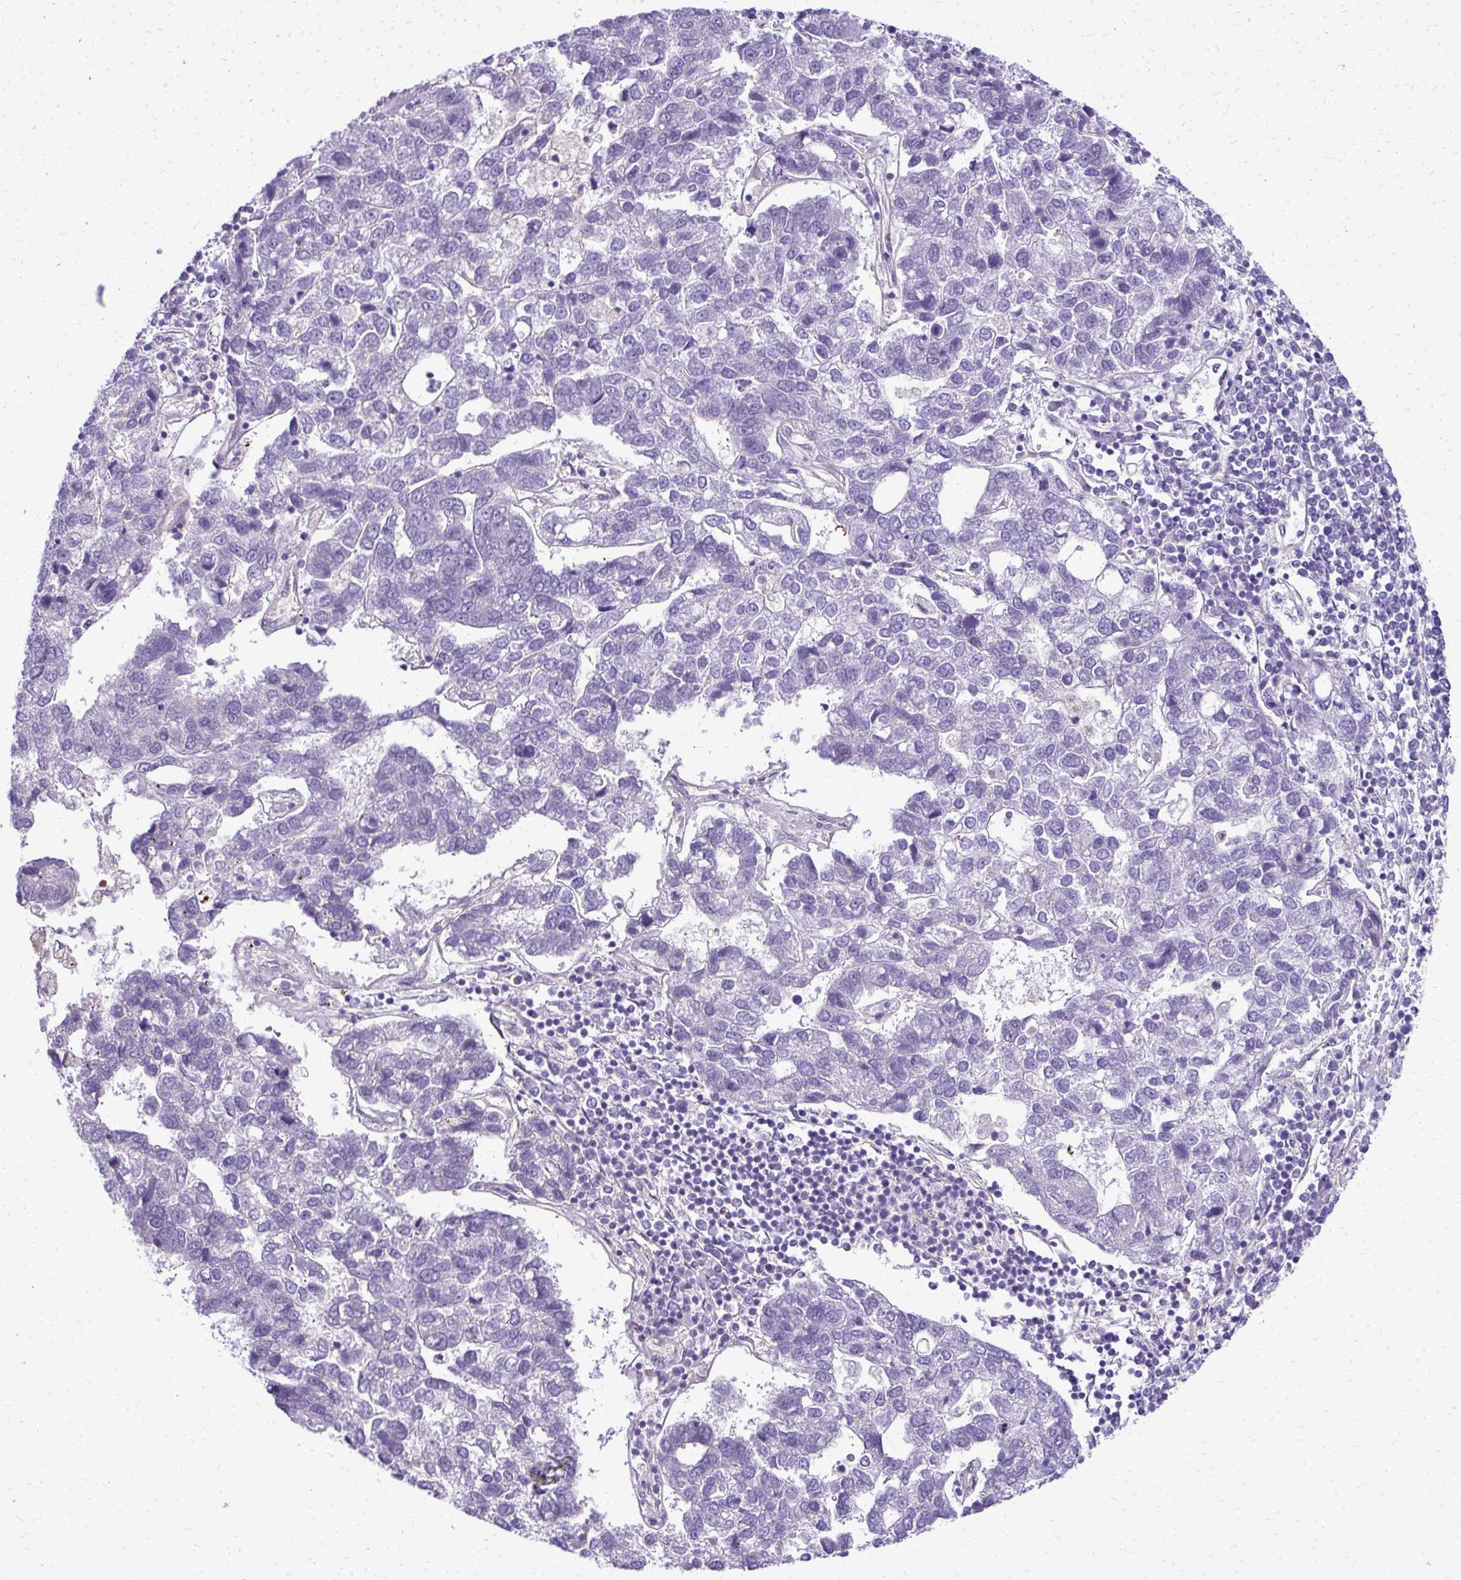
{"staining": {"intensity": "negative", "quantity": "none", "location": "none"}, "tissue": "pancreatic cancer", "cell_type": "Tumor cells", "image_type": "cancer", "snomed": [{"axis": "morphology", "description": "Adenocarcinoma, NOS"}, {"axis": "topography", "description": "Pancreas"}], "caption": "Immunohistochemistry image of human pancreatic adenocarcinoma stained for a protein (brown), which demonstrates no staining in tumor cells.", "gene": "RUNDC3B", "patient": {"sex": "female", "age": 61}}